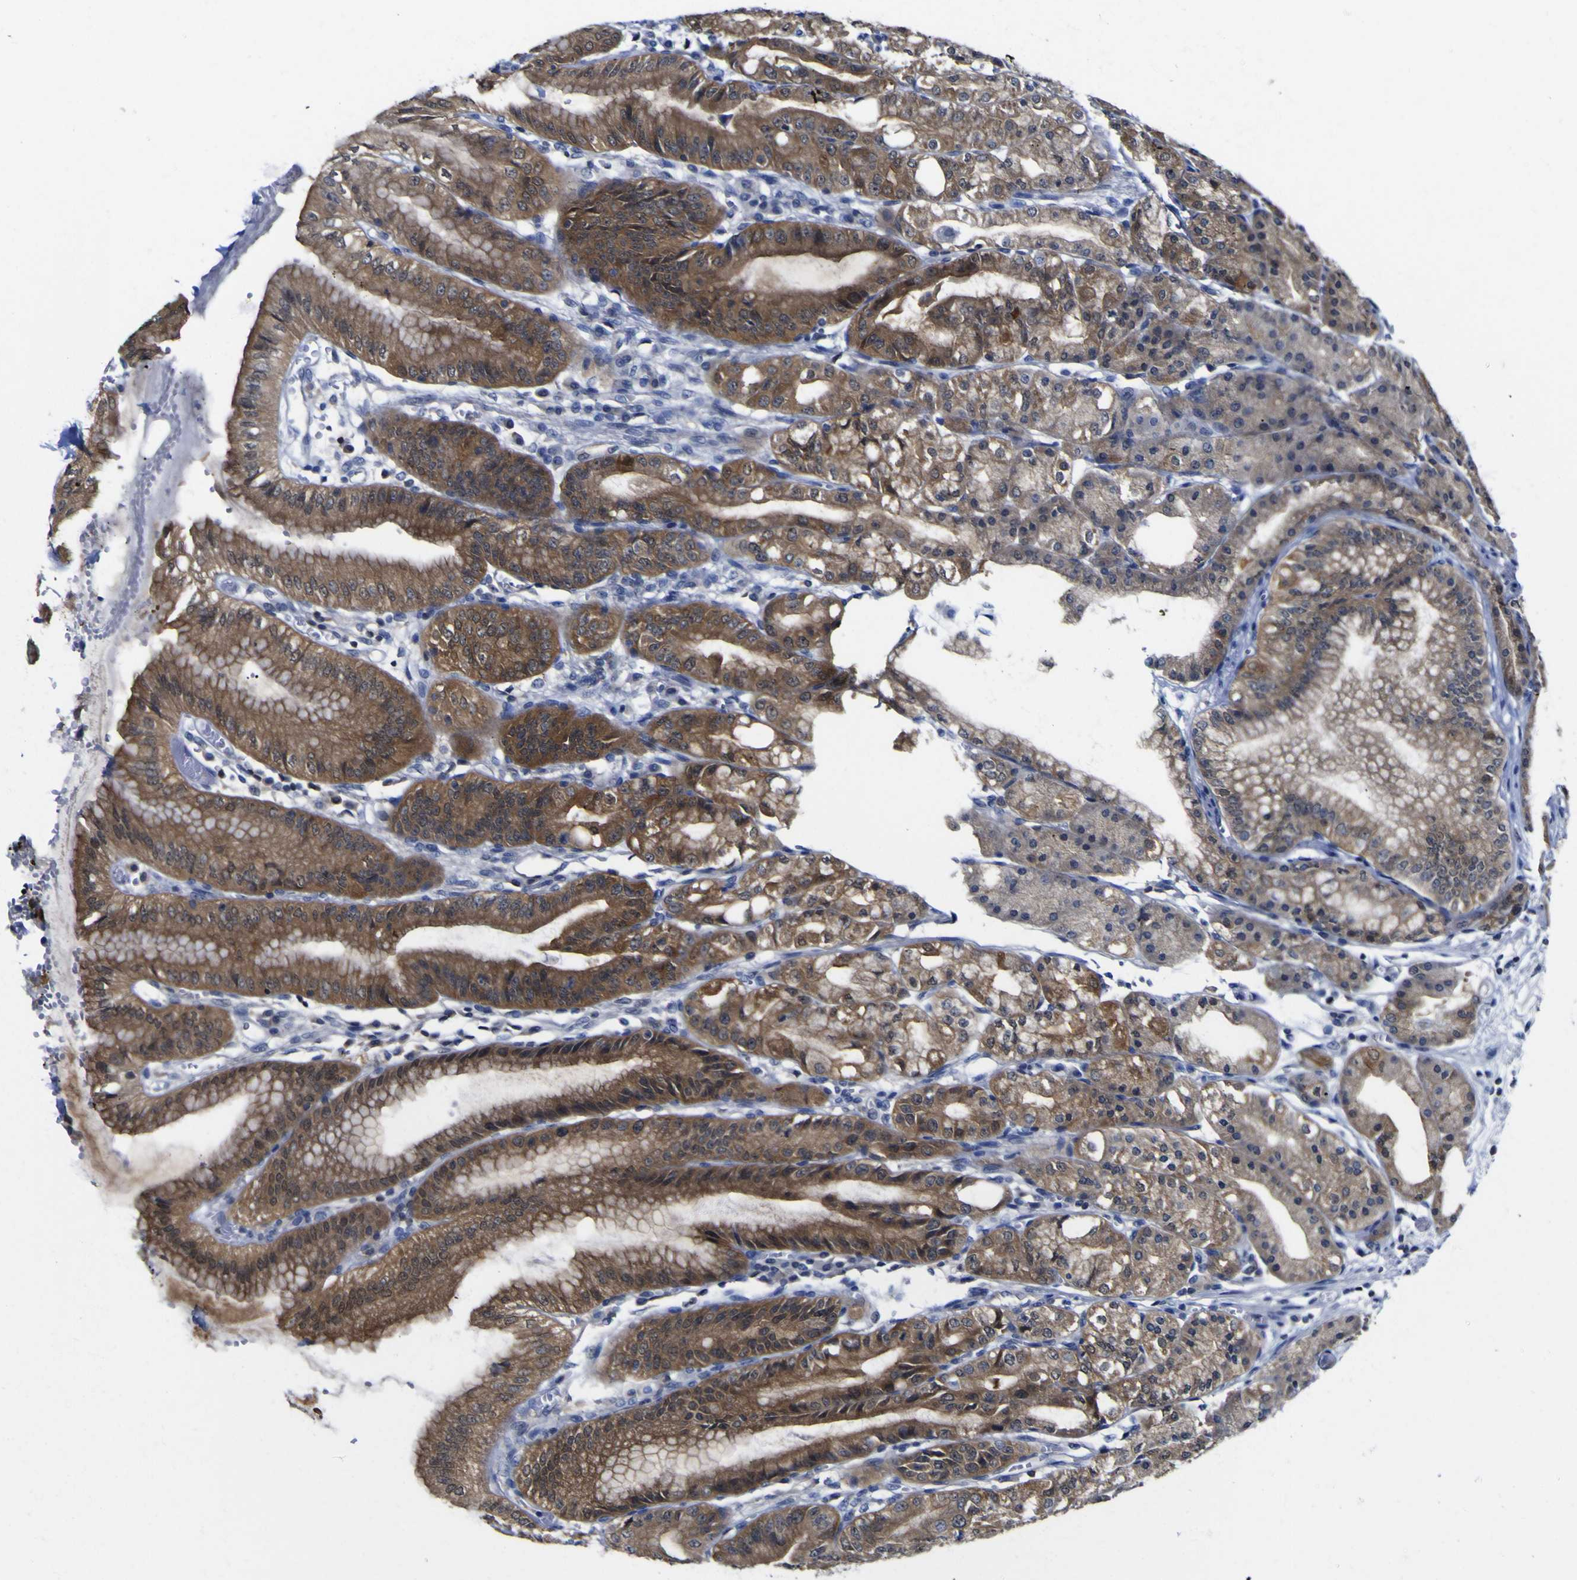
{"staining": {"intensity": "strong", "quantity": ">75%", "location": "cytoplasmic/membranous"}, "tissue": "stomach", "cell_type": "Glandular cells", "image_type": "normal", "snomed": [{"axis": "morphology", "description": "Normal tissue, NOS"}, {"axis": "topography", "description": "Stomach, lower"}], "caption": "Immunohistochemical staining of unremarkable stomach reveals >75% levels of strong cytoplasmic/membranous protein positivity in about >75% of glandular cells.", "gene": "CASP6", "patient": {"sex": "male", "age": 71}}